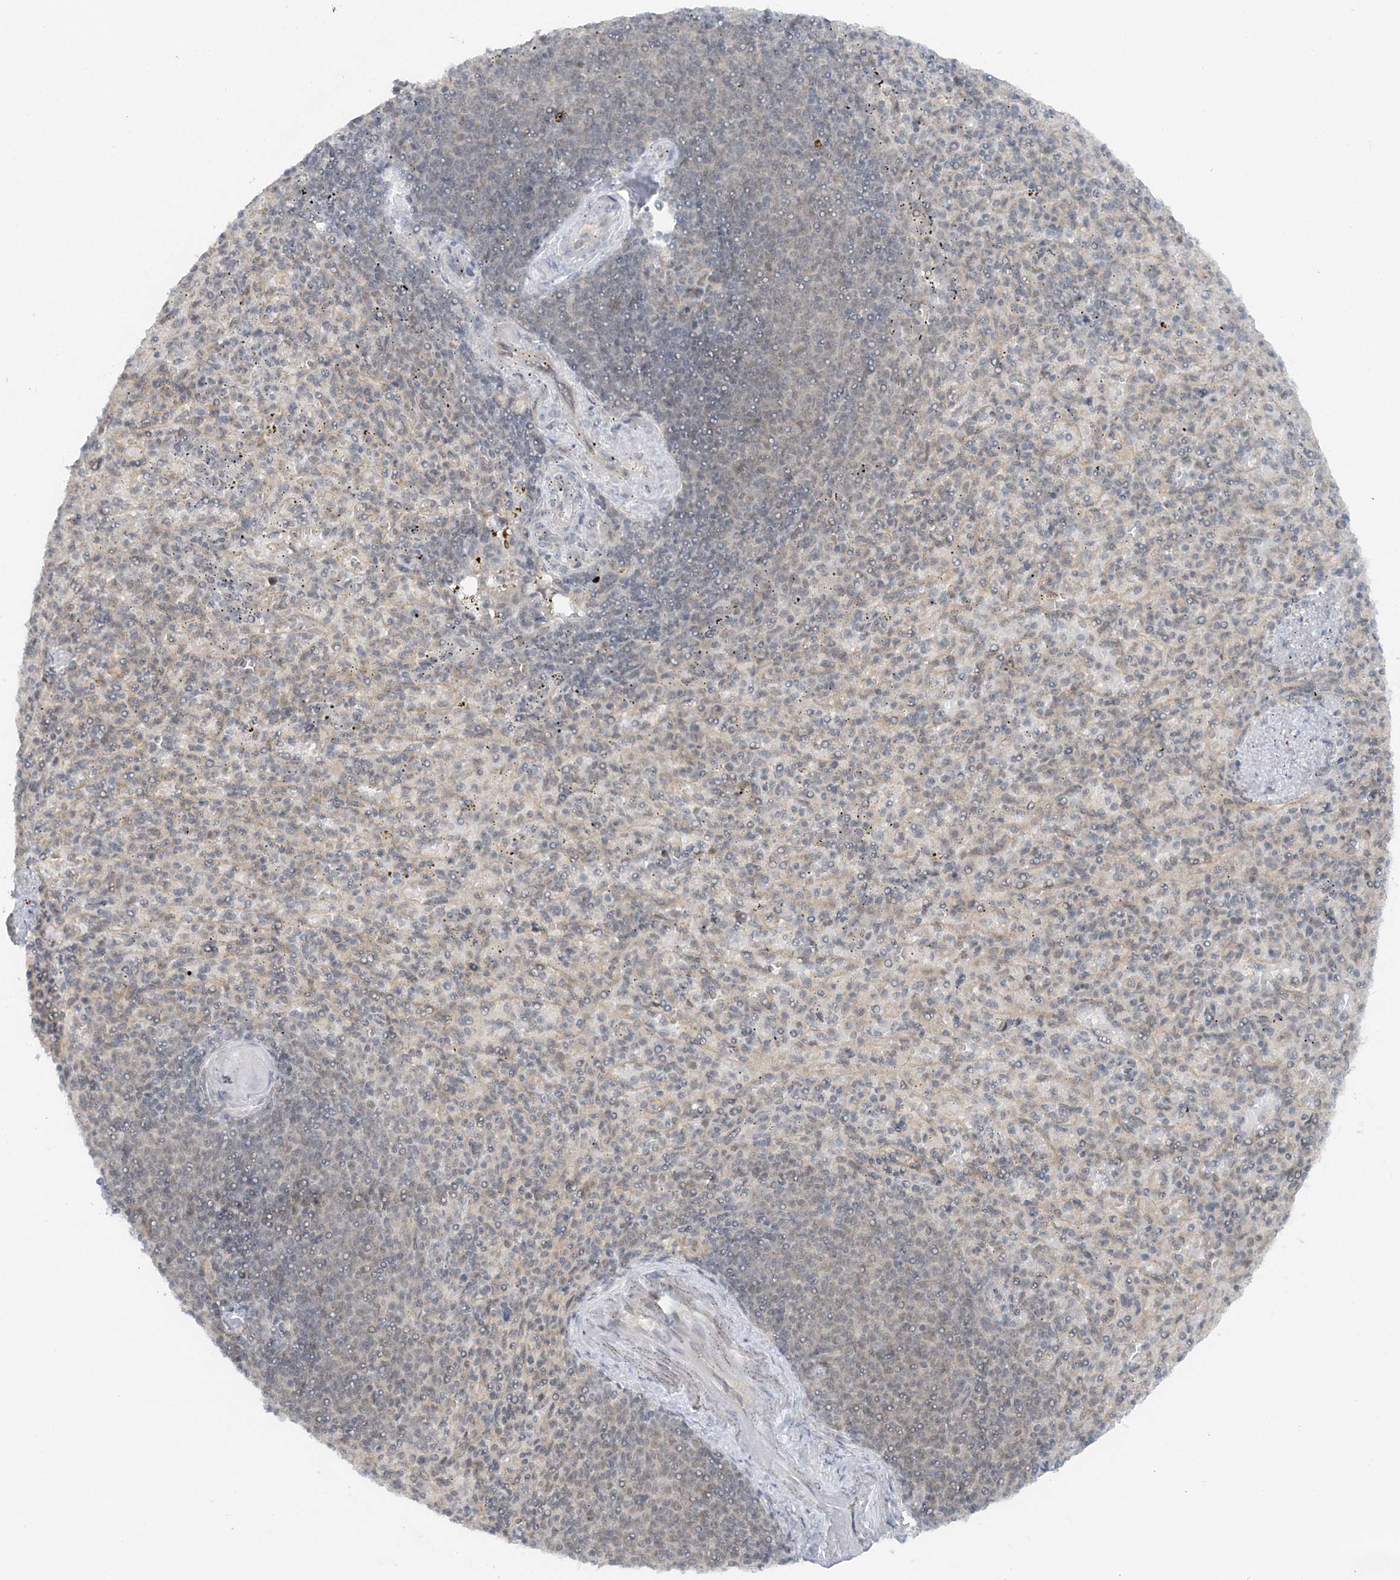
{"staining": {"intensity": "negative", "quantity": "none", "location": "none"}, "tissue": "spleen", "cell_type": "Cells in red pulp", "image_type": "normal", "snomed": [{"axis": "morphology", "description": "Normal tissue, NOS"}, {"axis": "topography", "description": "Spleen"}], "caption": "The micrograph reveals no staining of cells in red pulp in unremarkable spleen.", "gene": "ATP11A", "patient": {"sex": "female", "age": 74}}